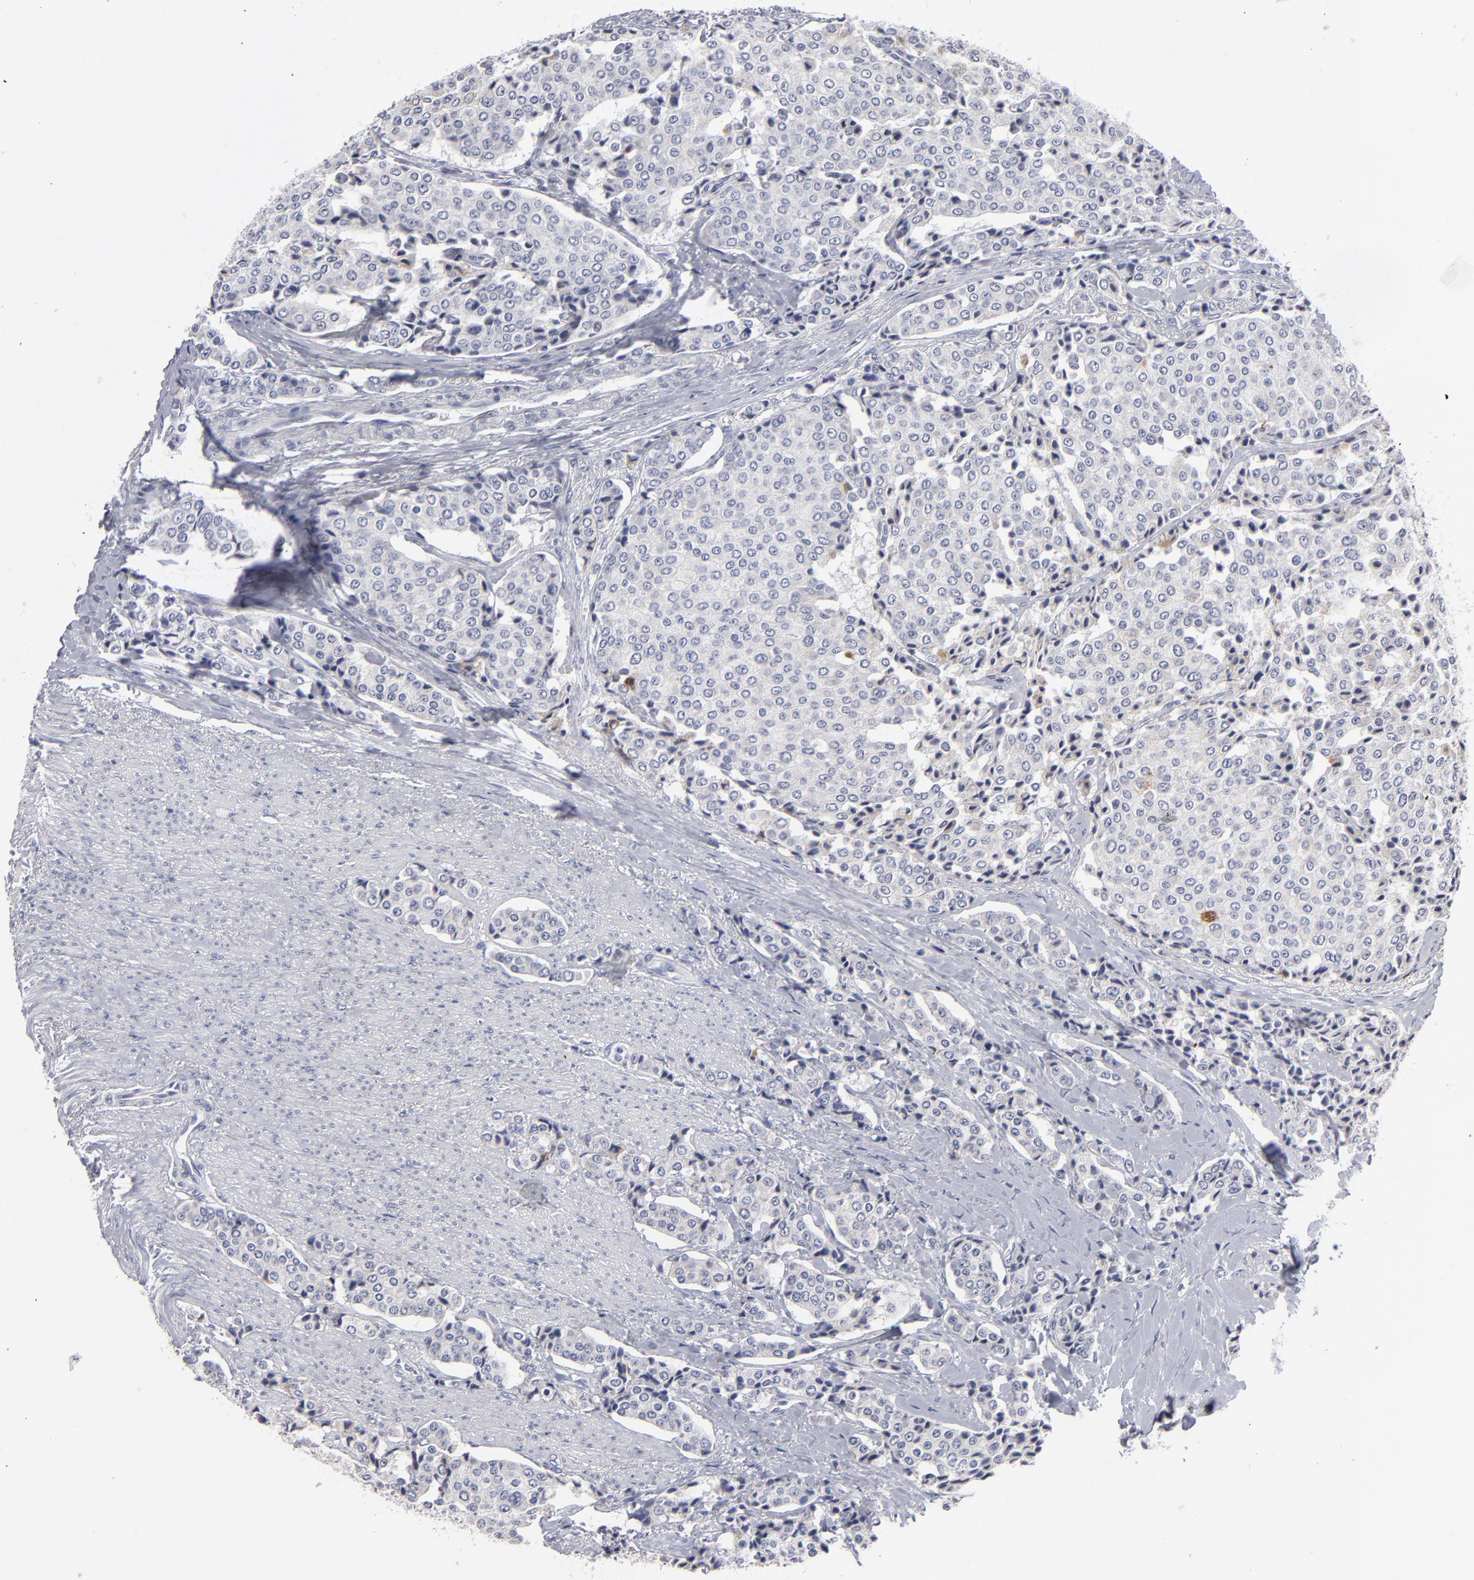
{"staining": {"intensity": "weak", "quantity": "25%-75%", "location": "cytoplasmic/membranous"}, "tissue": "carcinoid", "cell_type": "Tumor cells", "image_type": "cancer", "snomed": [{"axis": "morphology", "description": "Carcinoid, malignant, NOS"}, {"axis": "topography", "description": "Colon"}], "caption": "Carcinoid stained with IHC demonstrates weak cytoplasmic/membranous positivity in approximately 25%-75% of tumor cells.", "gene": "CCDC80", "patient": {"sex": "female", "age": 61}}